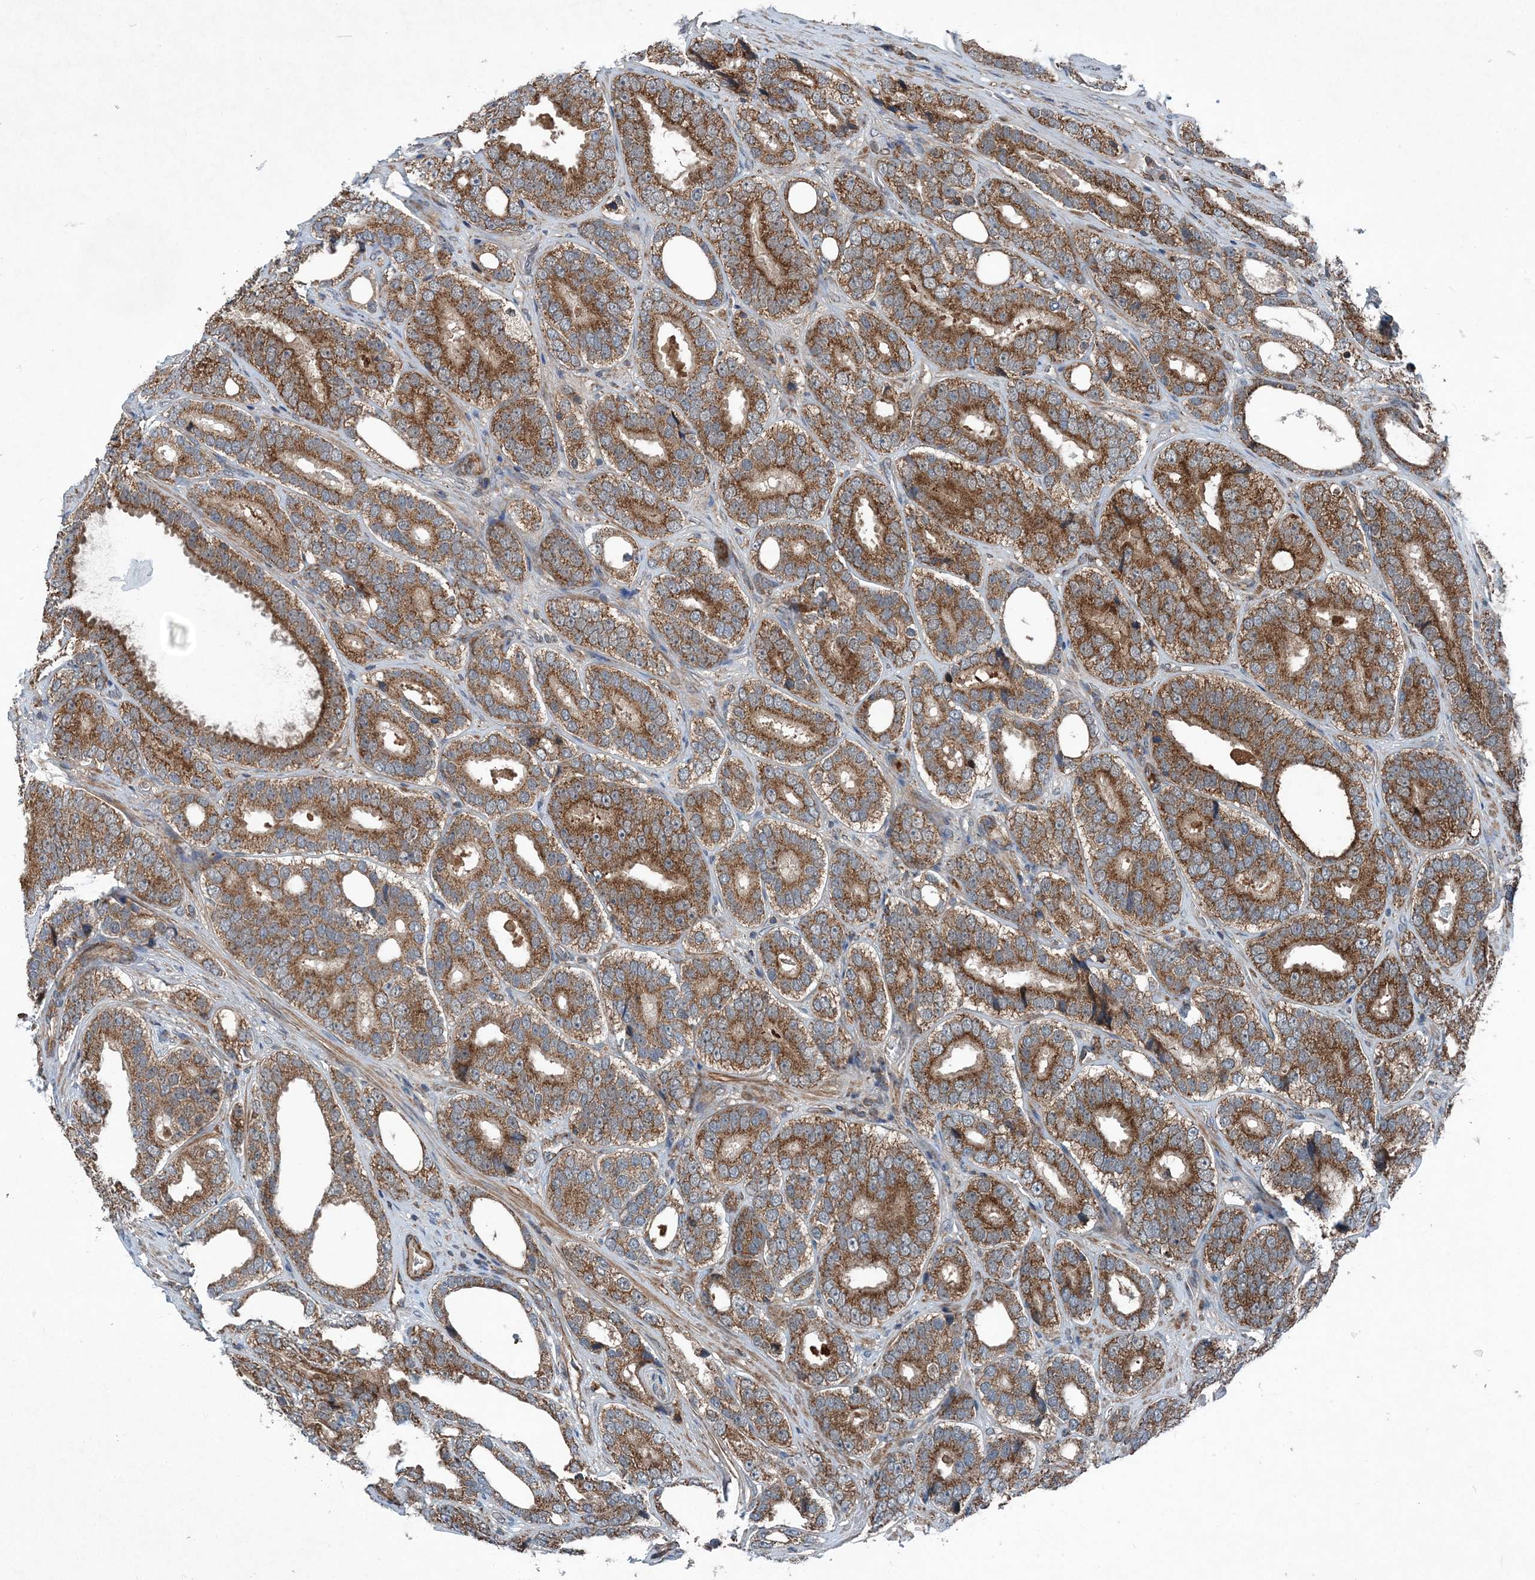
{"staining": {"intensity": "moderate", "quantity": ">75%", "location": "cytoplasmic/membranous"}, "tissue": "prostate cancer", "cell_type": "Tumor cells", "image_type": "cancer", "snomed": [{"axis": "morphology", "description": "Adenocarcinoma, High grade"}, {"axis": "topography", "description": "Prostate"}], "caption": "Immunohistochemical staining of prostate high-grade adenocarcinoma exhibits moderate cytoplasmic/membranous protein staining in approximately >75% of tumor cells. (DAB (3,3'-diaminobenzidine) IHC with brightfield microscopy, high magnification).", "gene": "NDUFA2", "patient": {"sex": "male", "age": 56}}